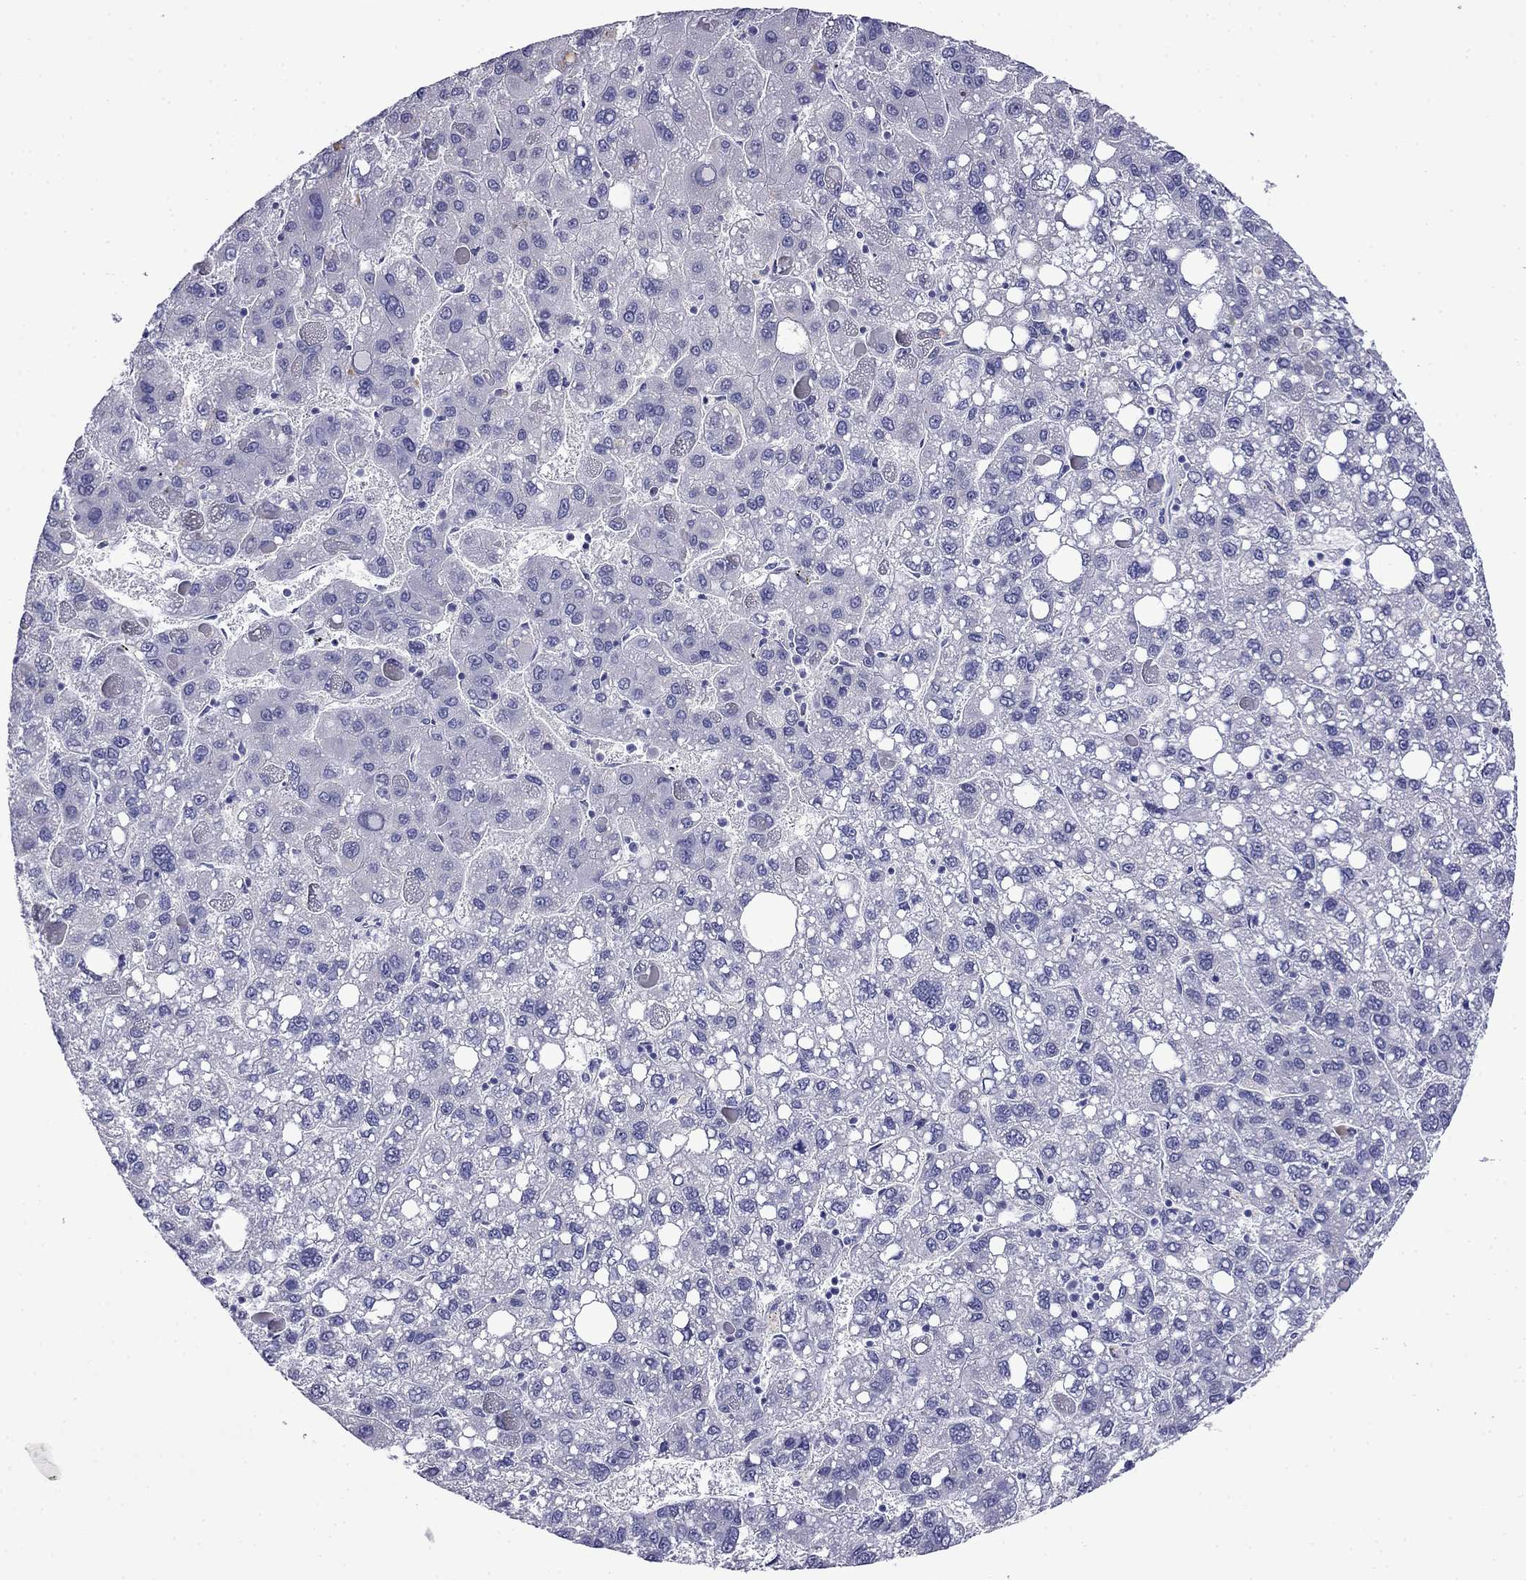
{"staining": {"intensity": "negative", "quantity": "none", "location": "none"}, "tissue": "liver cancer", "cell_type": "Tumor cells", "image_type": "cancer", "snomed": [{"axis": "morphology", "description": "Carcinoma, Hepatocellular, NOS"}, {"axis": "topography", "description": "Liver"}], "caption": "The immunohistochemistry (IHC) photomicrograph has no significant expression in tumor cells of liver cancer tissue. (Stains: DAB (3,3'-diaminobenzidine) immunohistochemistry (IHC) with hematoxylin counter stain, Microscopy: brightfield microscopy at high magnification).", "gene": "MYO15A", "patient": {"sex": "female", "age": 82}}